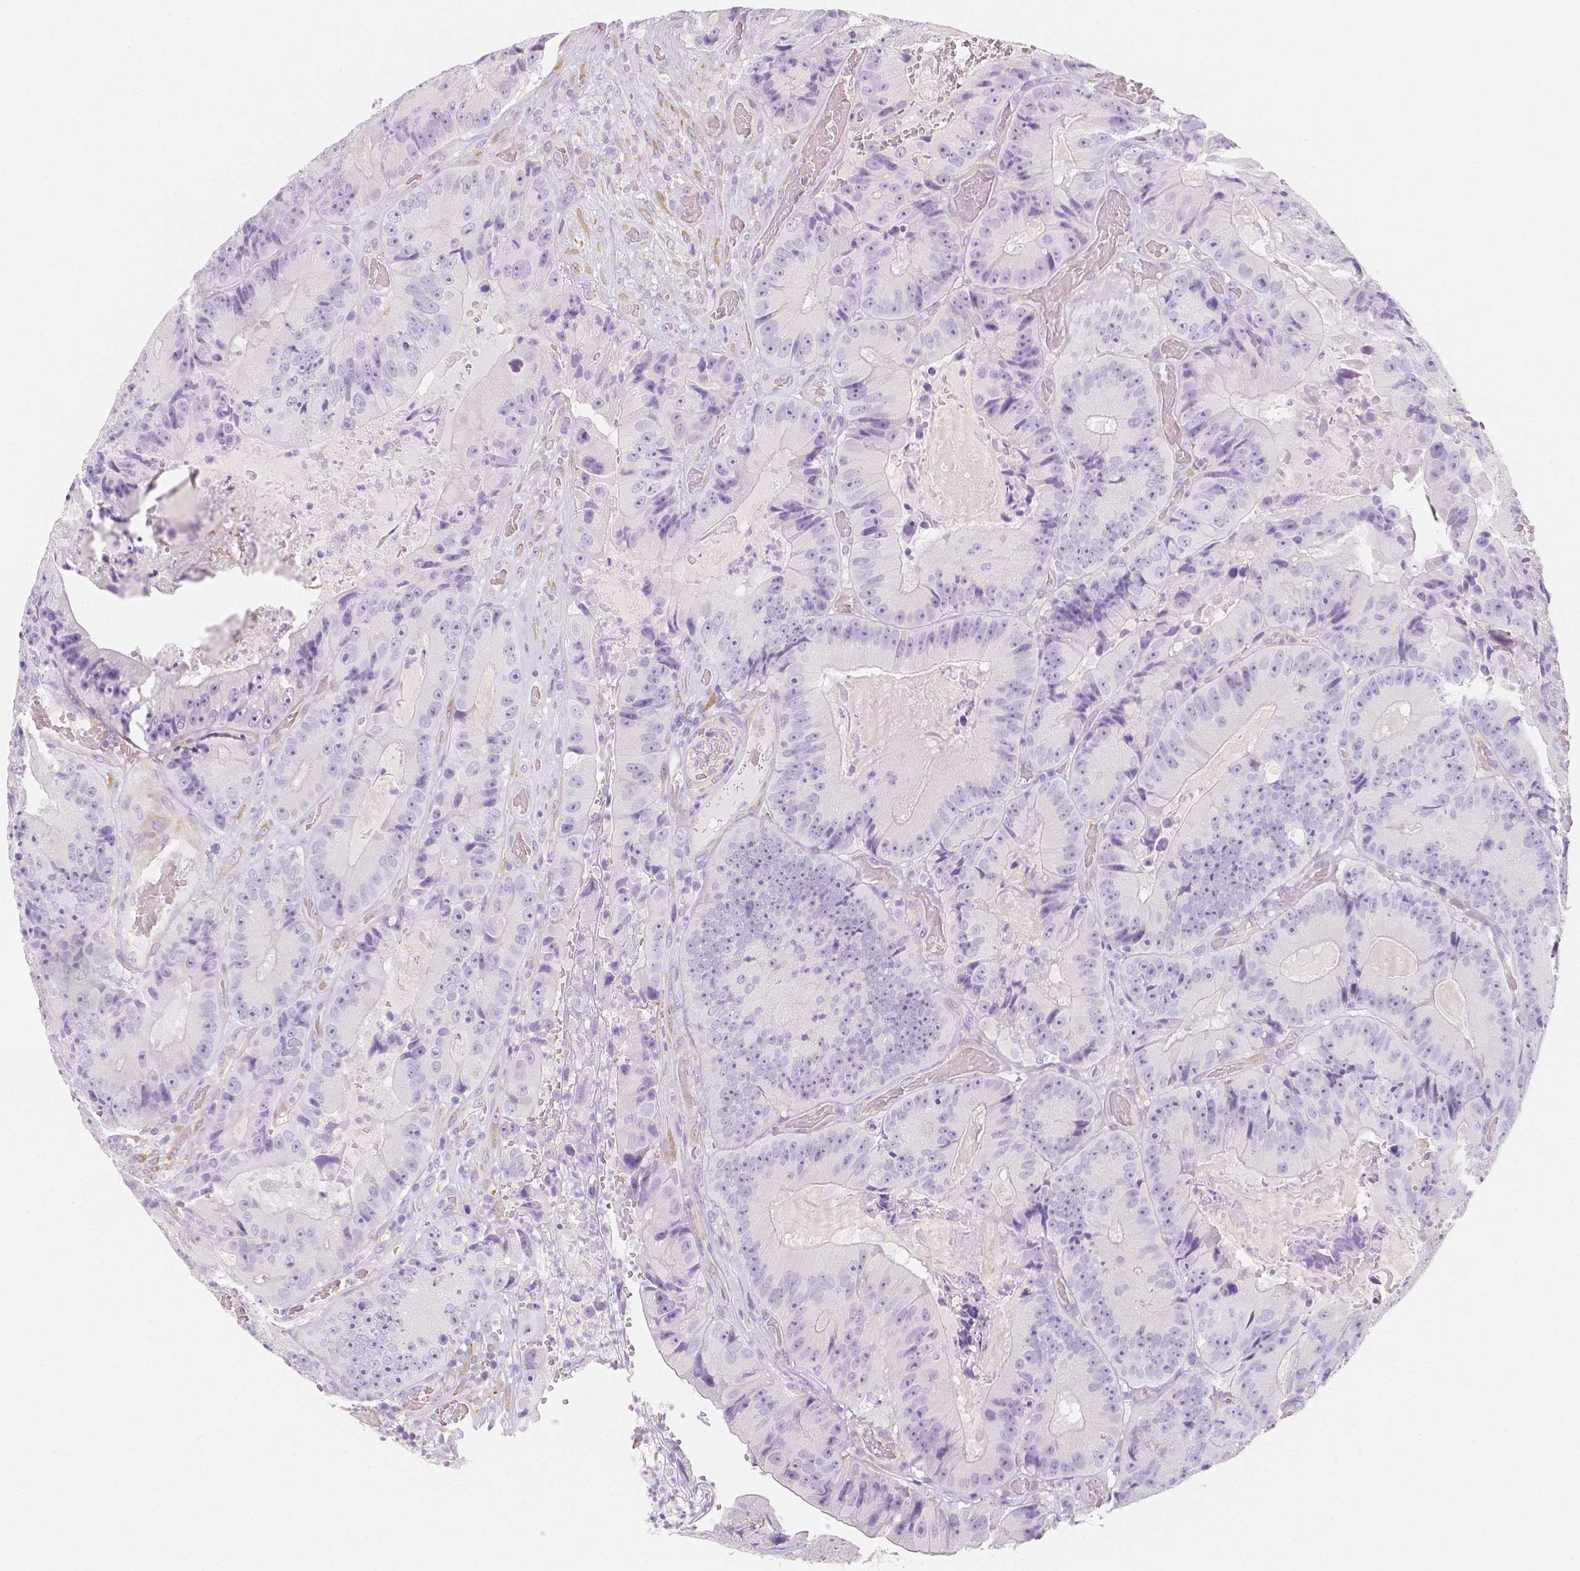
{"staining": {"intensity": "negative", "quantity": "none", "location": "none"}, "tissue": "colorectal cancer", "cell_type": "Tumor cells", "image_type": "cancer", "snomed": [{"axis": "morphology", "description": "Adenocarcinoma, NOS"}, {"axis": "topography", "description": "Colon"}], "caption": "Immunohistochemistry of colorectal cancer shows no staining in tumor cells.", "gene": "MAP1A", "patient": {"sex": "female", "age": 86}}